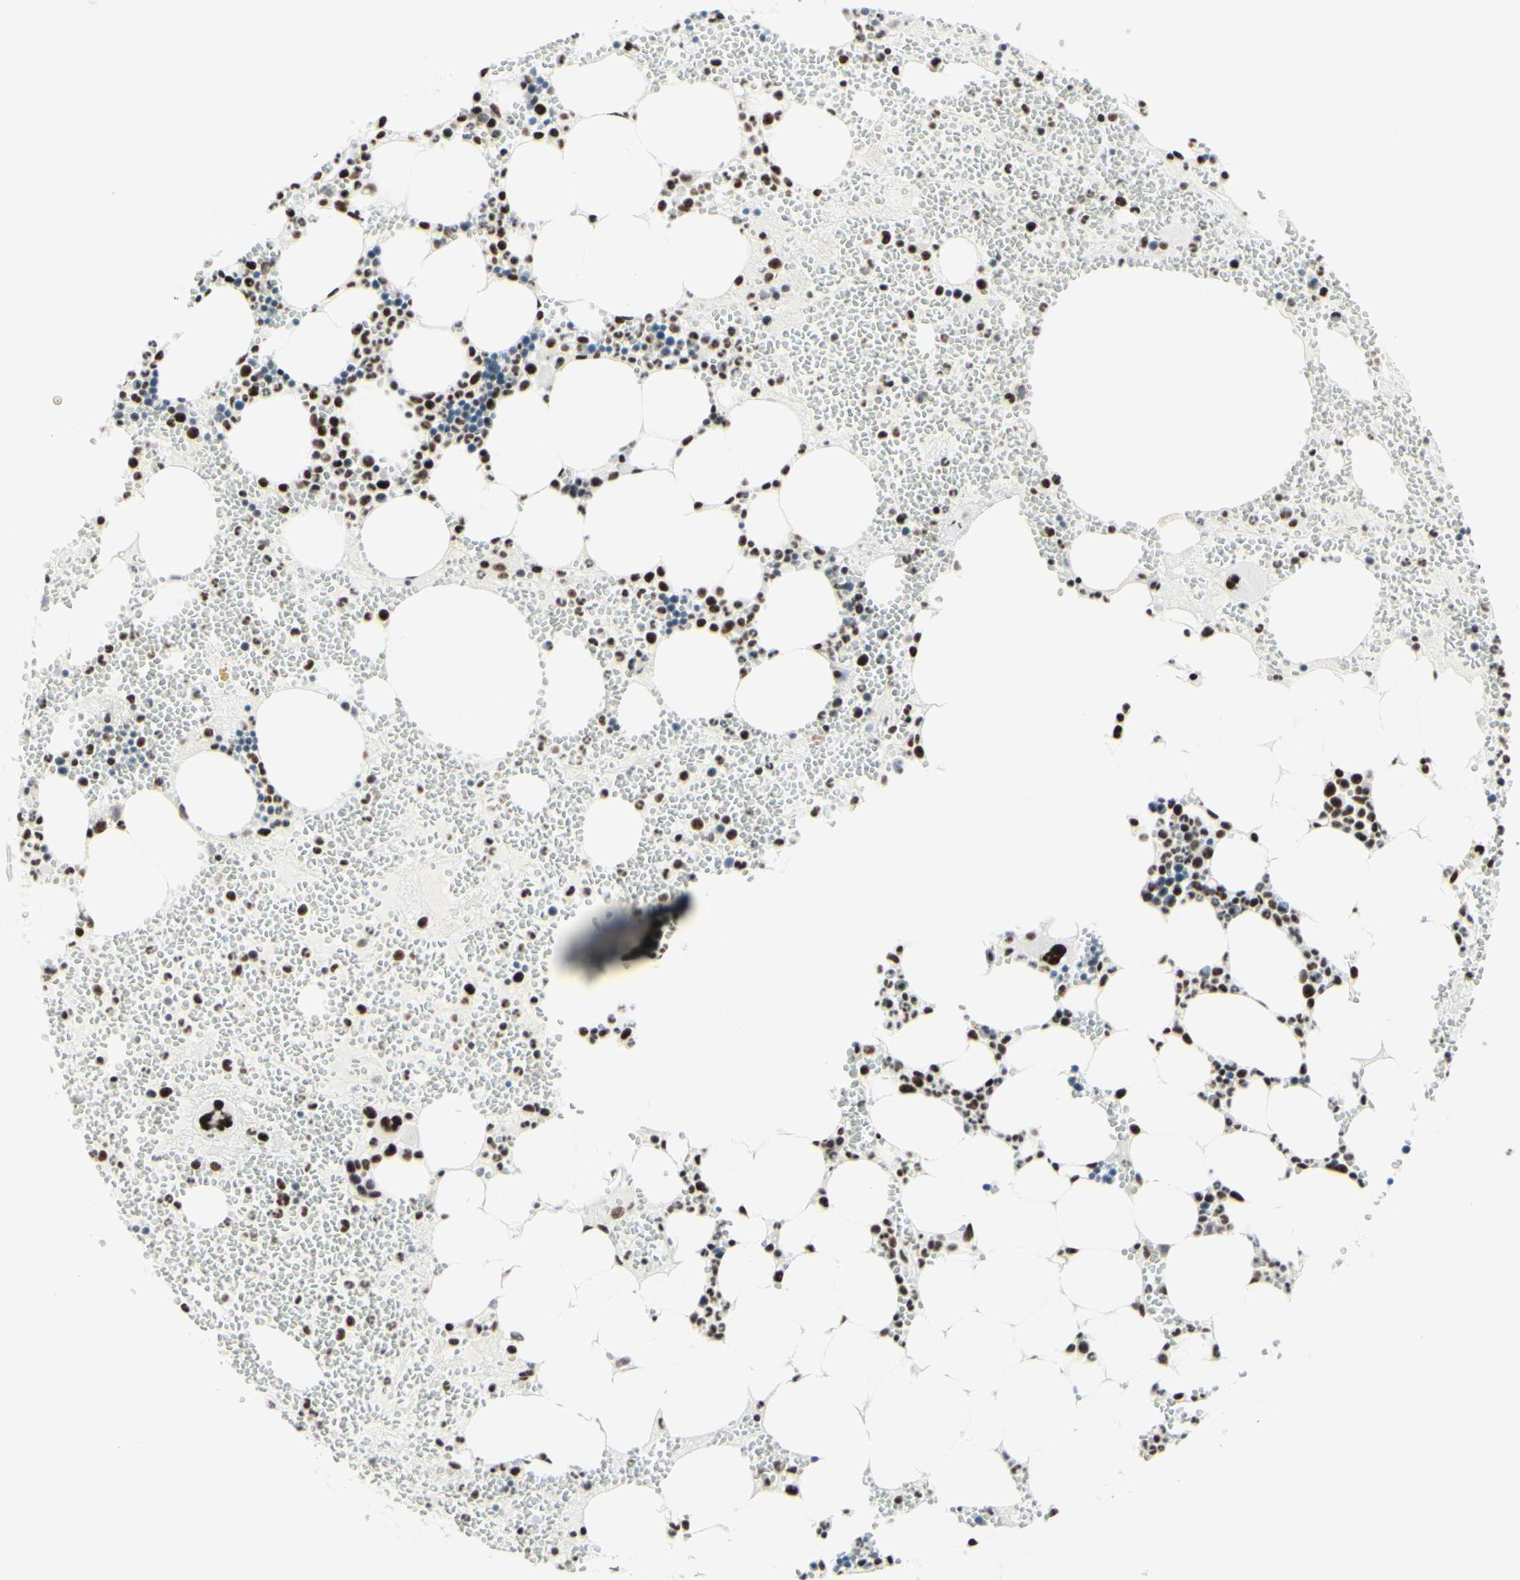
{"staining": {"intensity": "strong", "quantity": "25%-75%", "location": "nuclear"}, "tissue": "bone marrow", "cell_type": "Hematopoietic cells", "image_type": "normal", "snomed": [{"axis": "morphology", "description": "Normal tissue, NOS"}, {"axis": "morphology", "description": "Inflammation, NOS"}, {"axis": "topography", "description": "Bone marrow"}], "caption": "Protein expression analysis of benign bone marrow reveals strong nuclear positivity in about 25%-75% of hematopoietic cells. Nuclei are stained in blue.", "gene": "WTAP", "patient": {"sex": "female", "age": 76}}